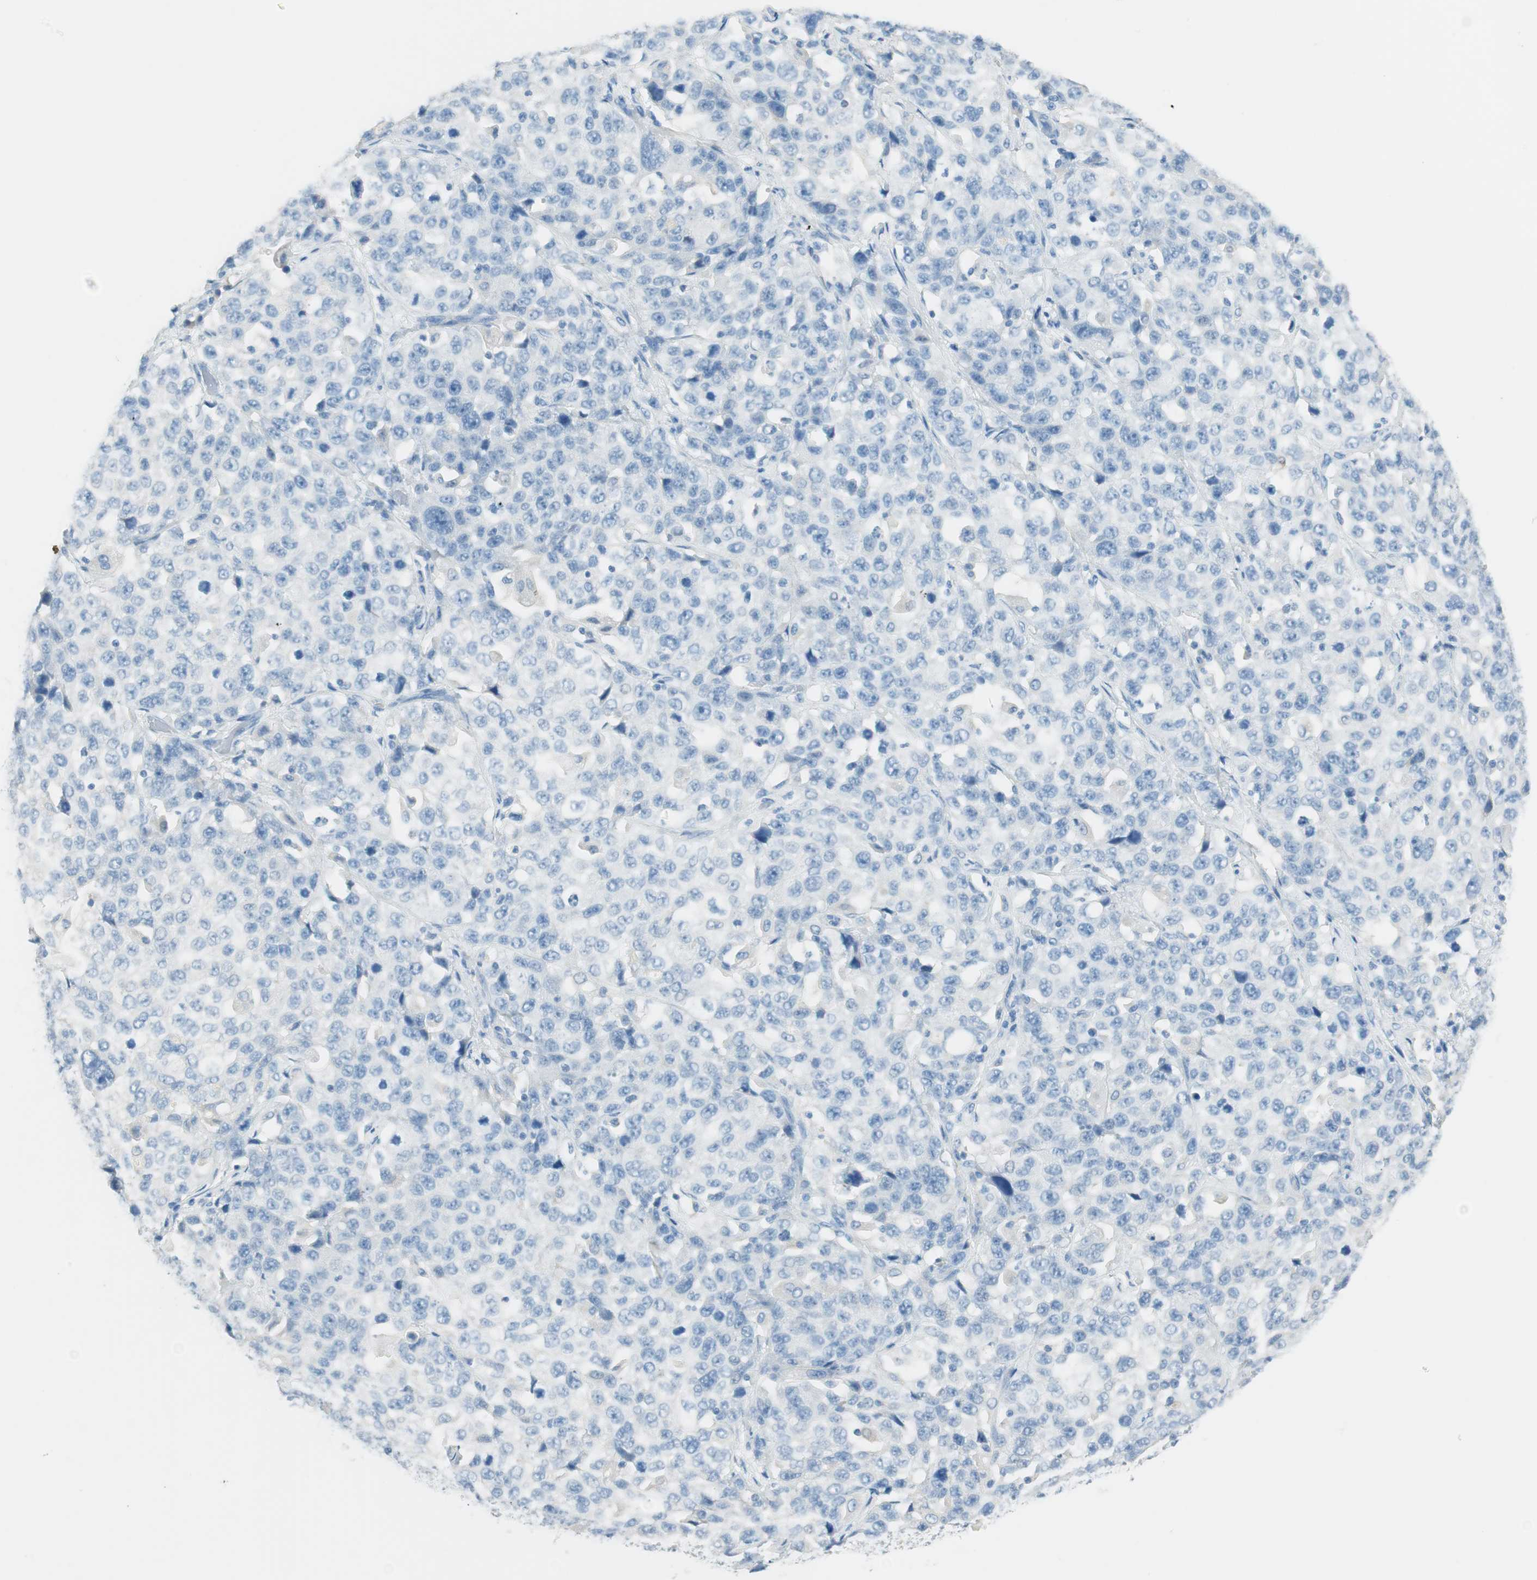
{"staining": {"intensity": "negative", "quantity": "none", "location": "none"}, "tissue": "stomach cancer", "cell_type": "Tumor cells", "image_type": "cancer", "snomed": [{"axis": "morphology", "description": "Normal tissue, NOS"}, {"axis": "morphology", "description": "Adenocarcinoma, NOS"}, {"axis": "topography", "description": "Stomach"}], "caption": "DAB (3,3'-diaminobenzidine) immunohistochemical staining of human stomach adenocarcinoma reveals no significant staining in tumor cells.", "gene": "TNFRSF13C", "patient": {"sex": "male", "age": 48}}